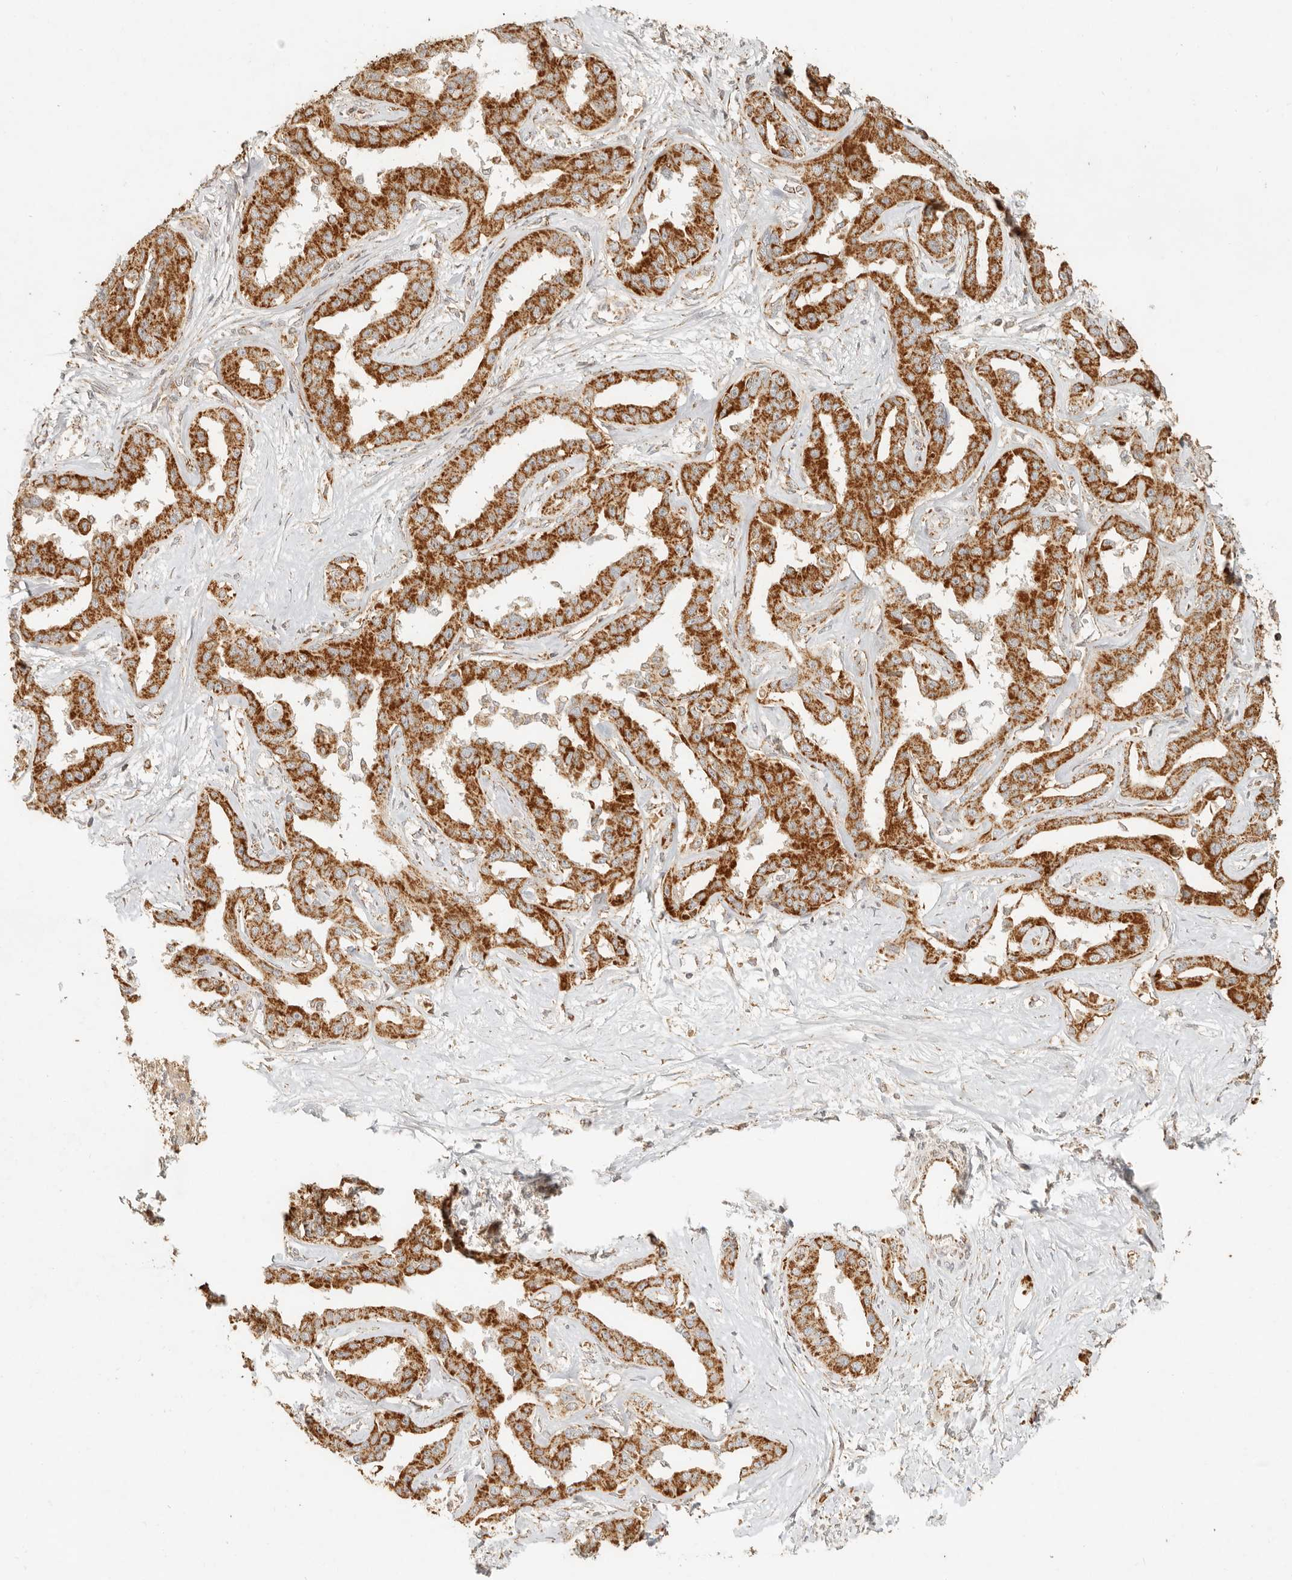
{"staining": {"intensity": "strong", "quantity": ">75%", "location": "cytoplasmic/membranous"}, "tissue": "liver cancer", "cell_type": "Tumor cells", "image_type": "cancer", "snomed": [{"axis": "morphology", "description": "Cholangiocarcinoma"}, {"axis": "topography", "description": "Liver"}], "caption": "A micrograph showing strong cytoplasmic/membranous expression in about >75% of tumor cells in cholangiocarcinoma (liver), as visualized by brown immunohistochemical staining.", "gene": "MRPL55", "patient": {"sex": "male", "age": 59}}